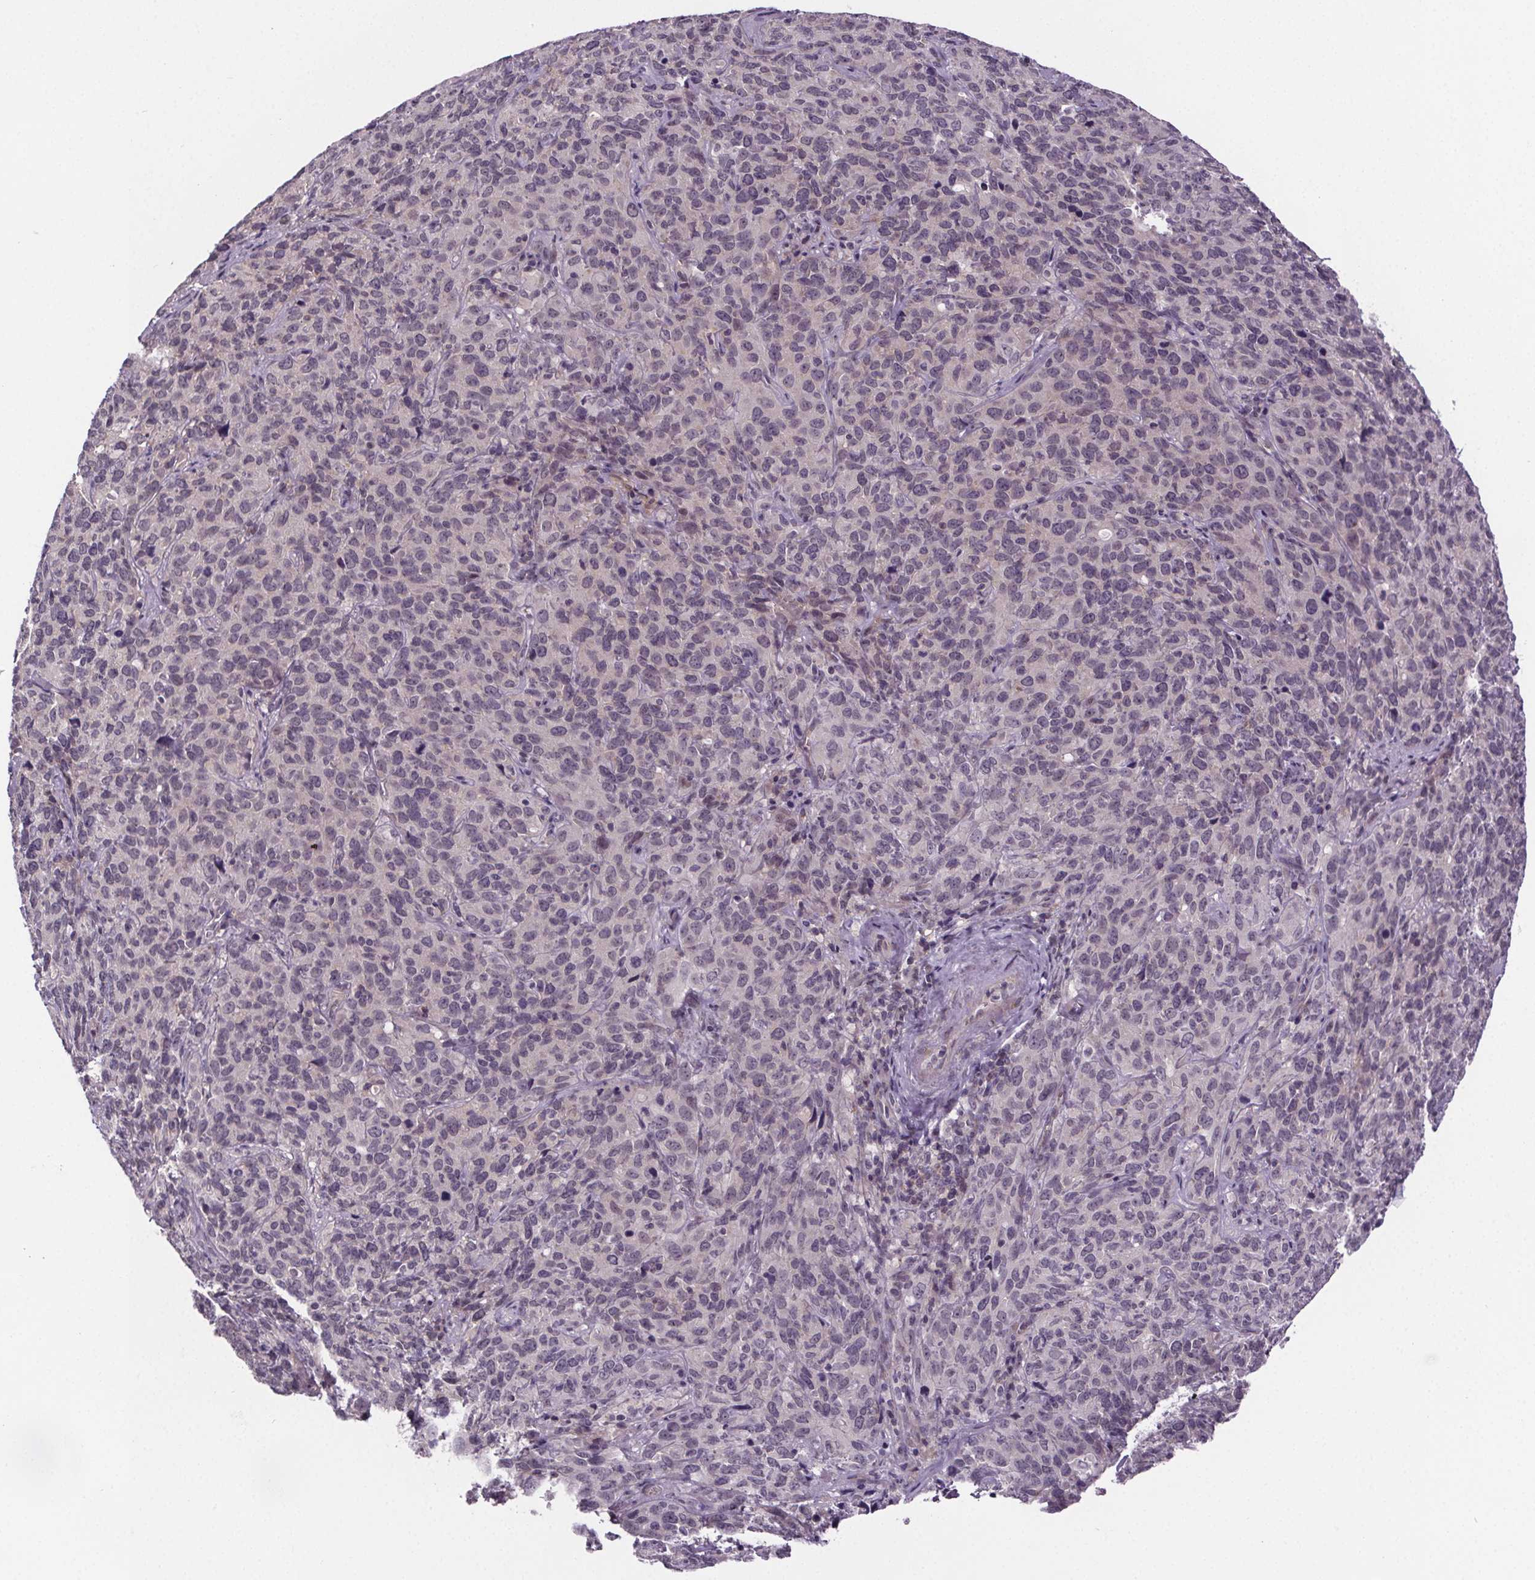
{"staining": {"intensity": "negative", "quantity": "none", "location": "none"}, "tissue": "cervical cancer", "cell_type": "Tumor cells", "image_type": "cancer", "snomed": [{"axis": "morphology", "description": "Squamous cell carcinoma, NOS"}, {"axis": "topography", "description": "Cervix"}], "caption": "Immunohistochemistry micrograph of neoplastic tissue: human cervical squamous cell carcinoma stained with DAB (3,3'-diaminobenzidine) demonstrates no significant protein expression in tumor cells.", "gene": "TTC12", "patient": {"sex": "female", "age": 51}}